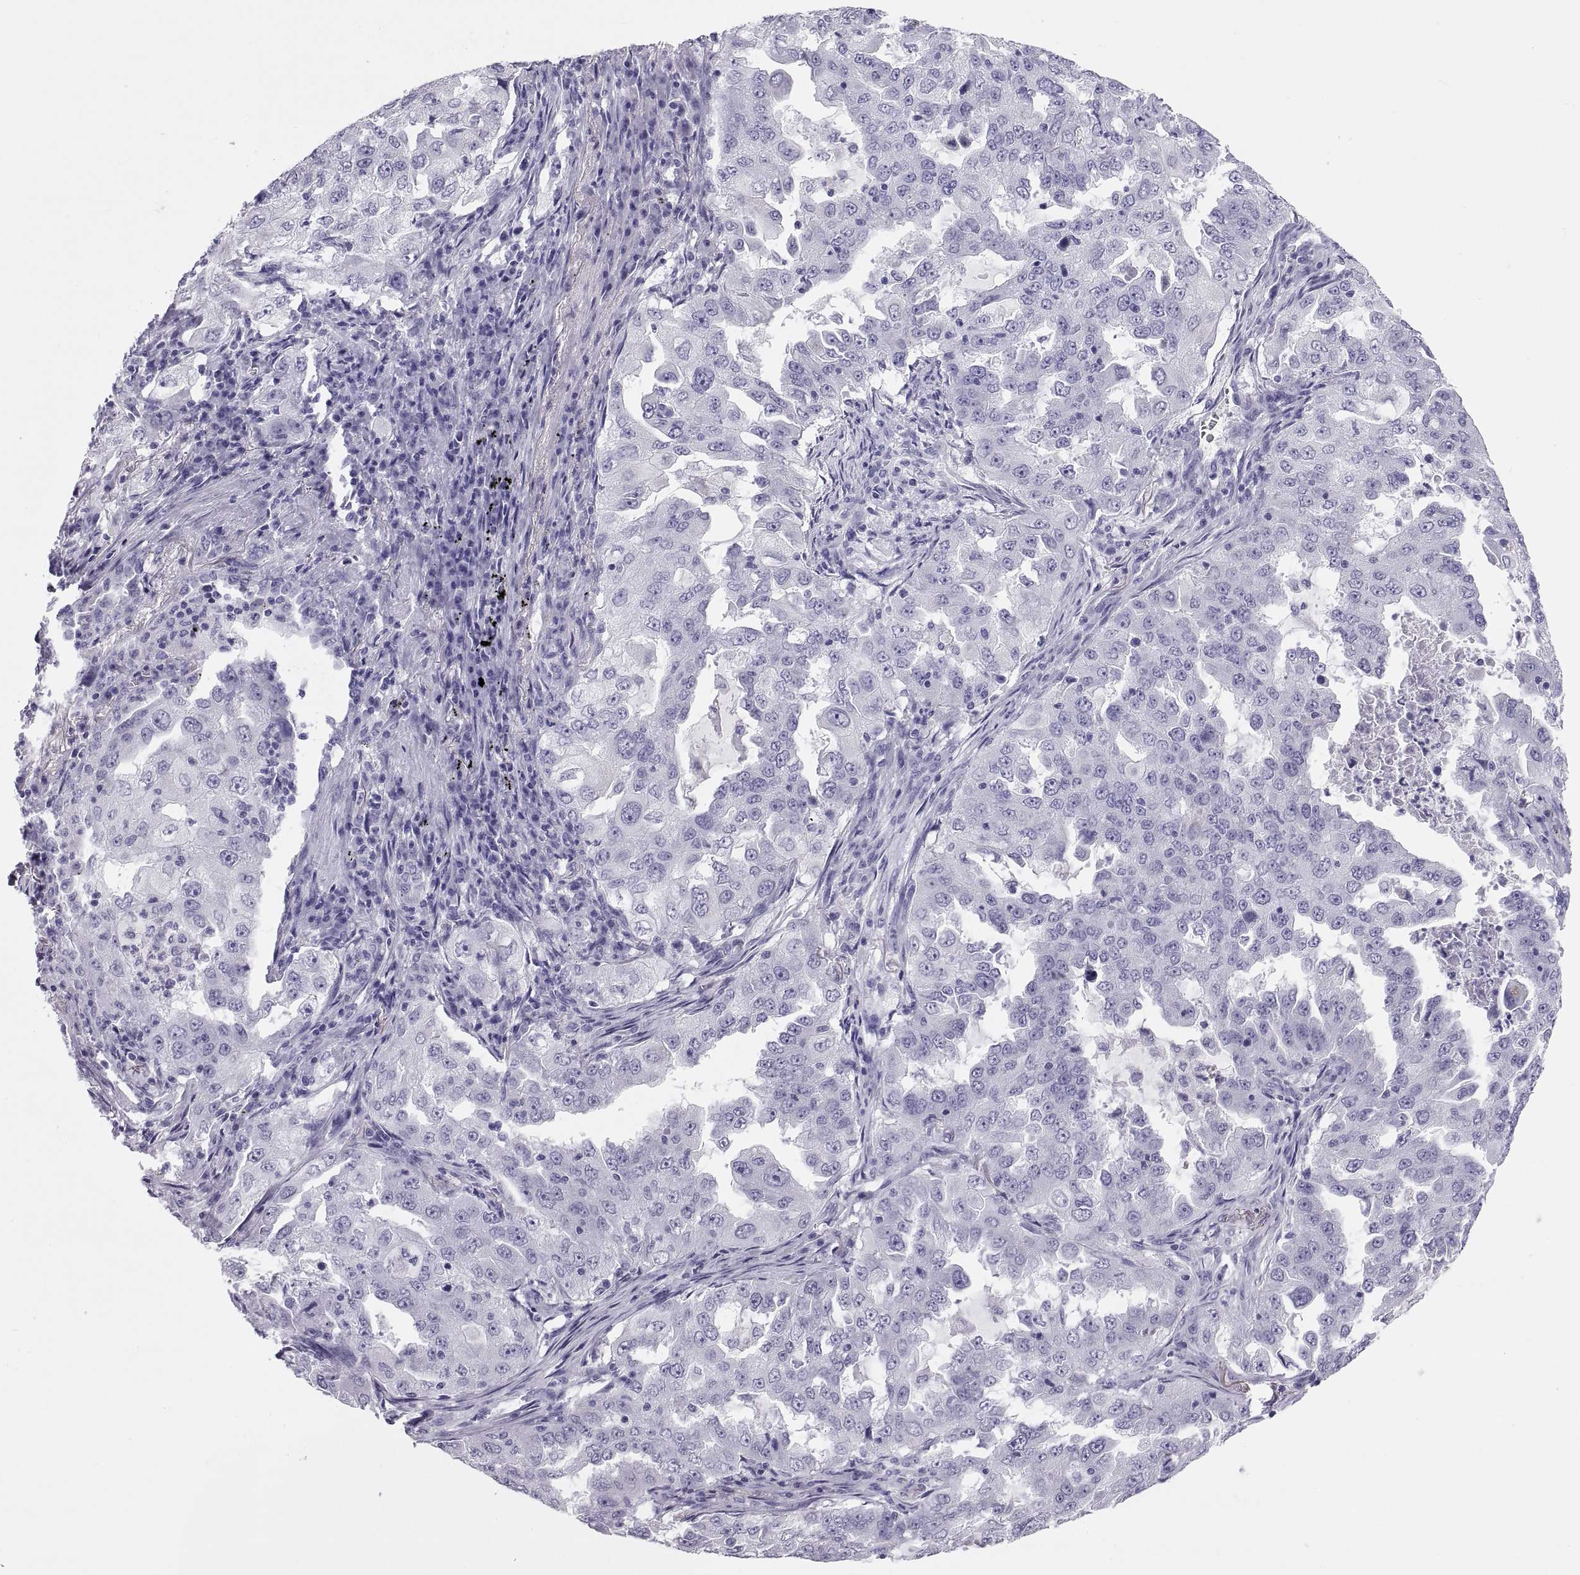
{"staining": {"intensity": "negative", "quantity": "none", "location": "none"}, "tissue": "lung cancer", "cell_type": "Tumor cells", "image_type": "cancer", "snomed": [{"axis": "morphology", "description": "Adenocarcinoma, NOS"}, {"axis": "topography", "description": "Lung"}], "caption": "Protein analysis of lung adenocarcinoma exhibits no significant expression in tumor cells.", "gene": "PAX2", "patient": {"sex": "female", "age": 61}}